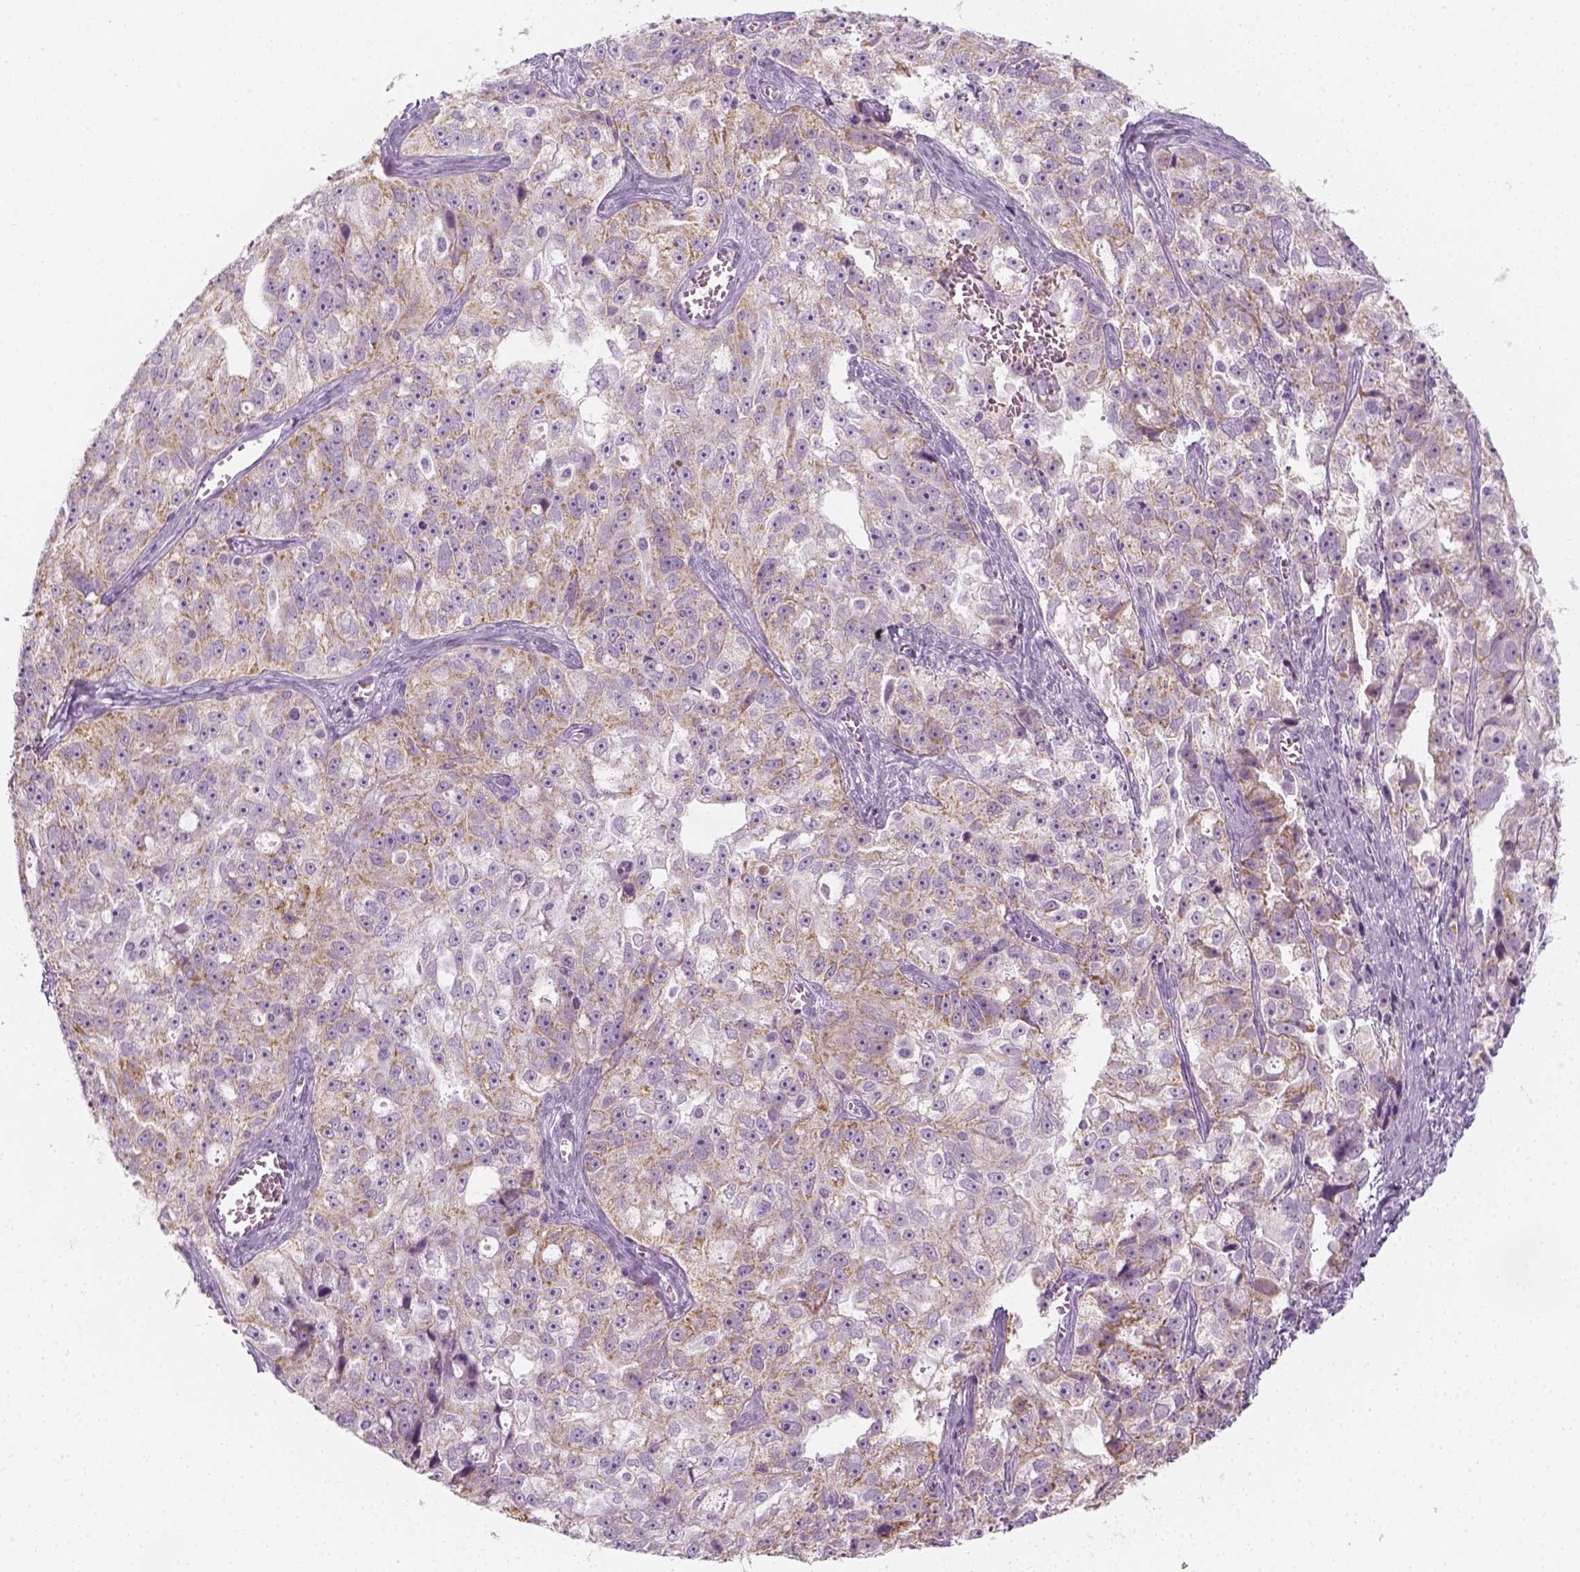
{"staining": {"intensity": "moderate", "quantity": "<25%", "location": "cytoplasmic/membranous"}, "tissue": "ovarian cancer", "cell_type": "Tumor cells", "image_type": "cancer", "snomed": [{"axis": "morphology", "description": "Cystadenocarcinoma, serous, NOS"}, {"axis": "topography", "description": "Ovary"}], "caption": "IHC image of neoplastic tissue: human ovarian cancer (serous cystadenocarcinoma) stained using immunohistochemistry displays low levels of moderate protein expression localized specifically in the cytoplasmic/membranous of tumor cells, appearing as a cytoplasmic/membranous brown color.", "gene": "PRAME", "patient": {"sex": "female", "age": 51}}